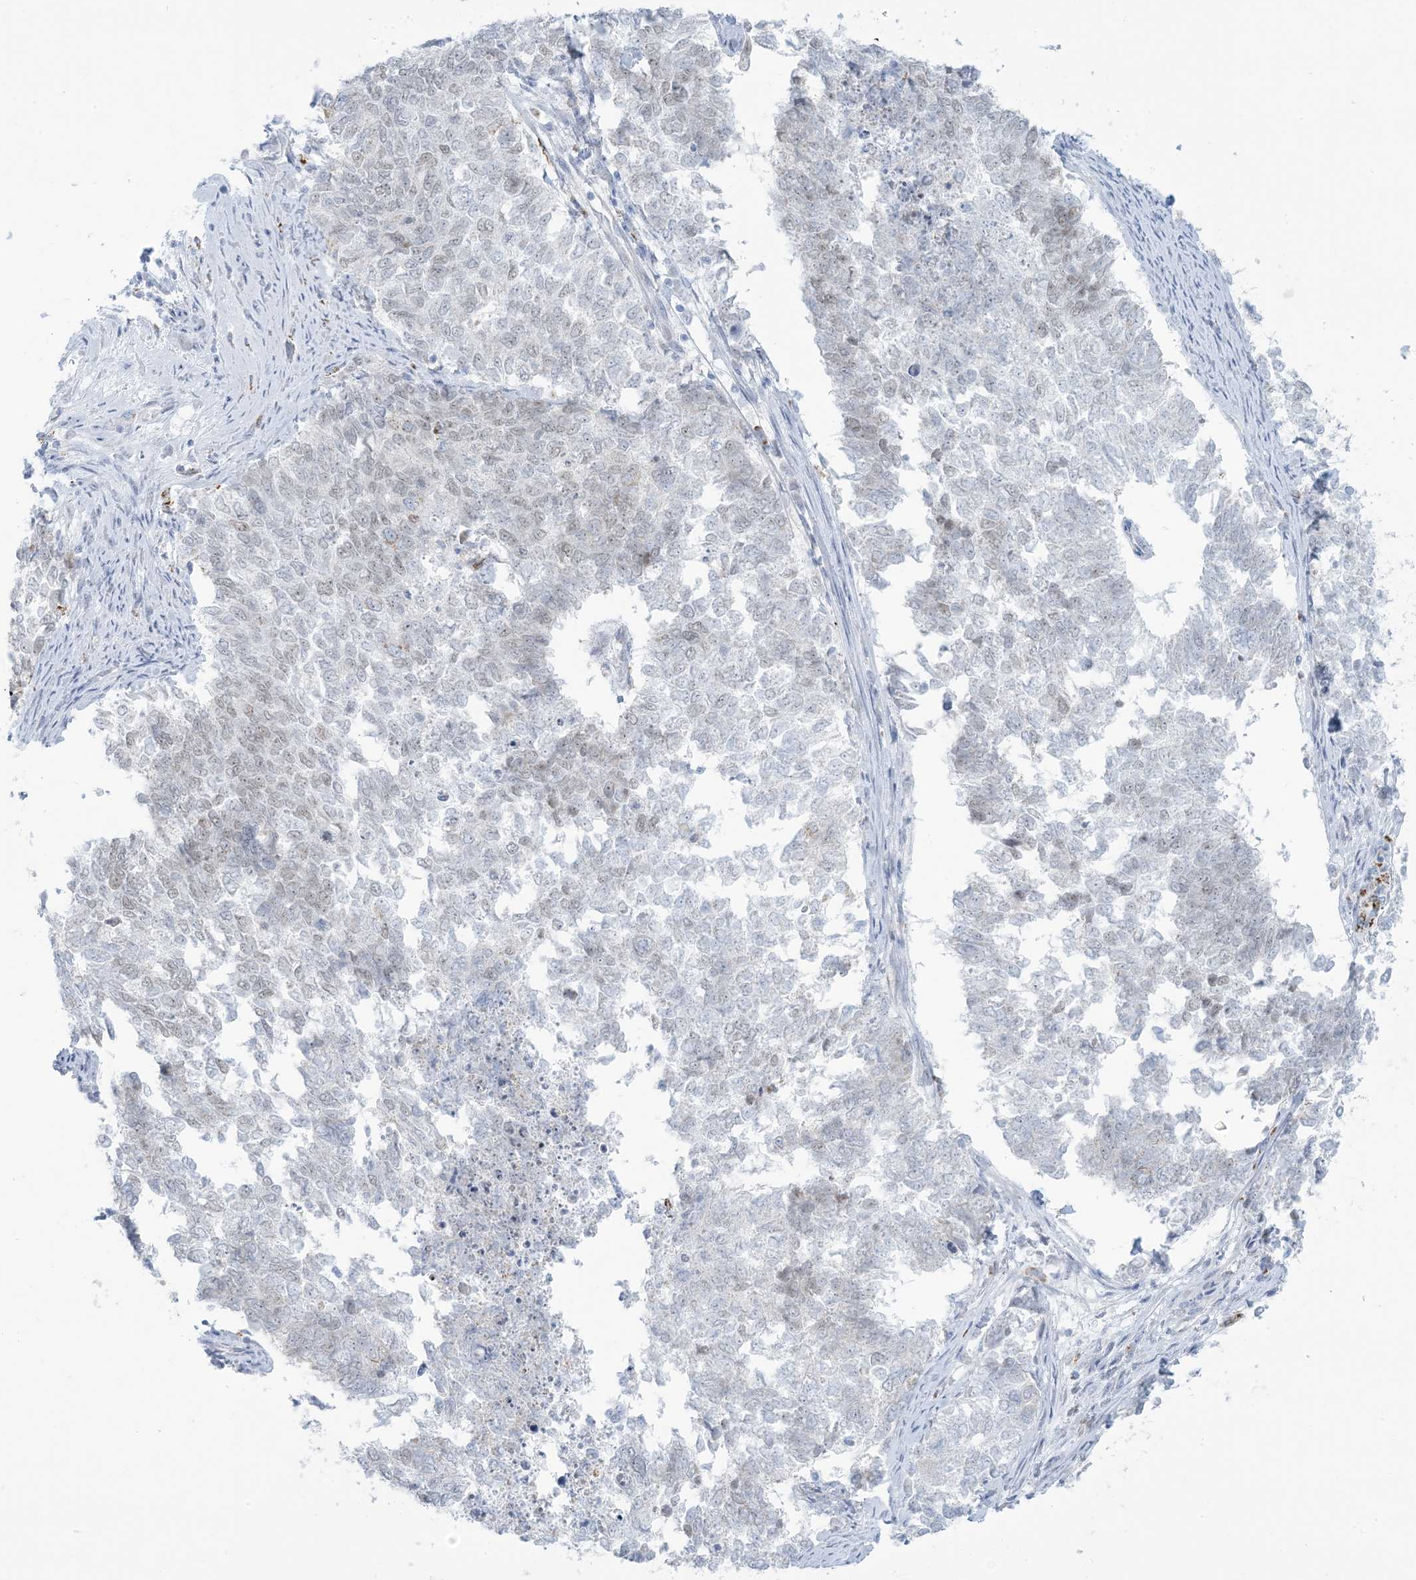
{"staining": {"intensity": "negative", "quantity": "none", "location": "none"}, "tissue": "cervical cancer", "cell_type": "Tumor cells", "image_type": "cancer", "snomed": [{"axis": "morphology", "description": "Squamous cell carcinoma, NOS"}, {"axis": "topography", "description": "Cervix"}], "caption": "Tumor cells show no significant staining in squamous cell carcinoma (cervical). (Stains: DAB immunohistochemistry with hematoxylin counter stain, Microscopy: brightfield microscopy at high magnification).", "gene": "ZDHHC4", "patient": {"sex": "female", "age": 63}}